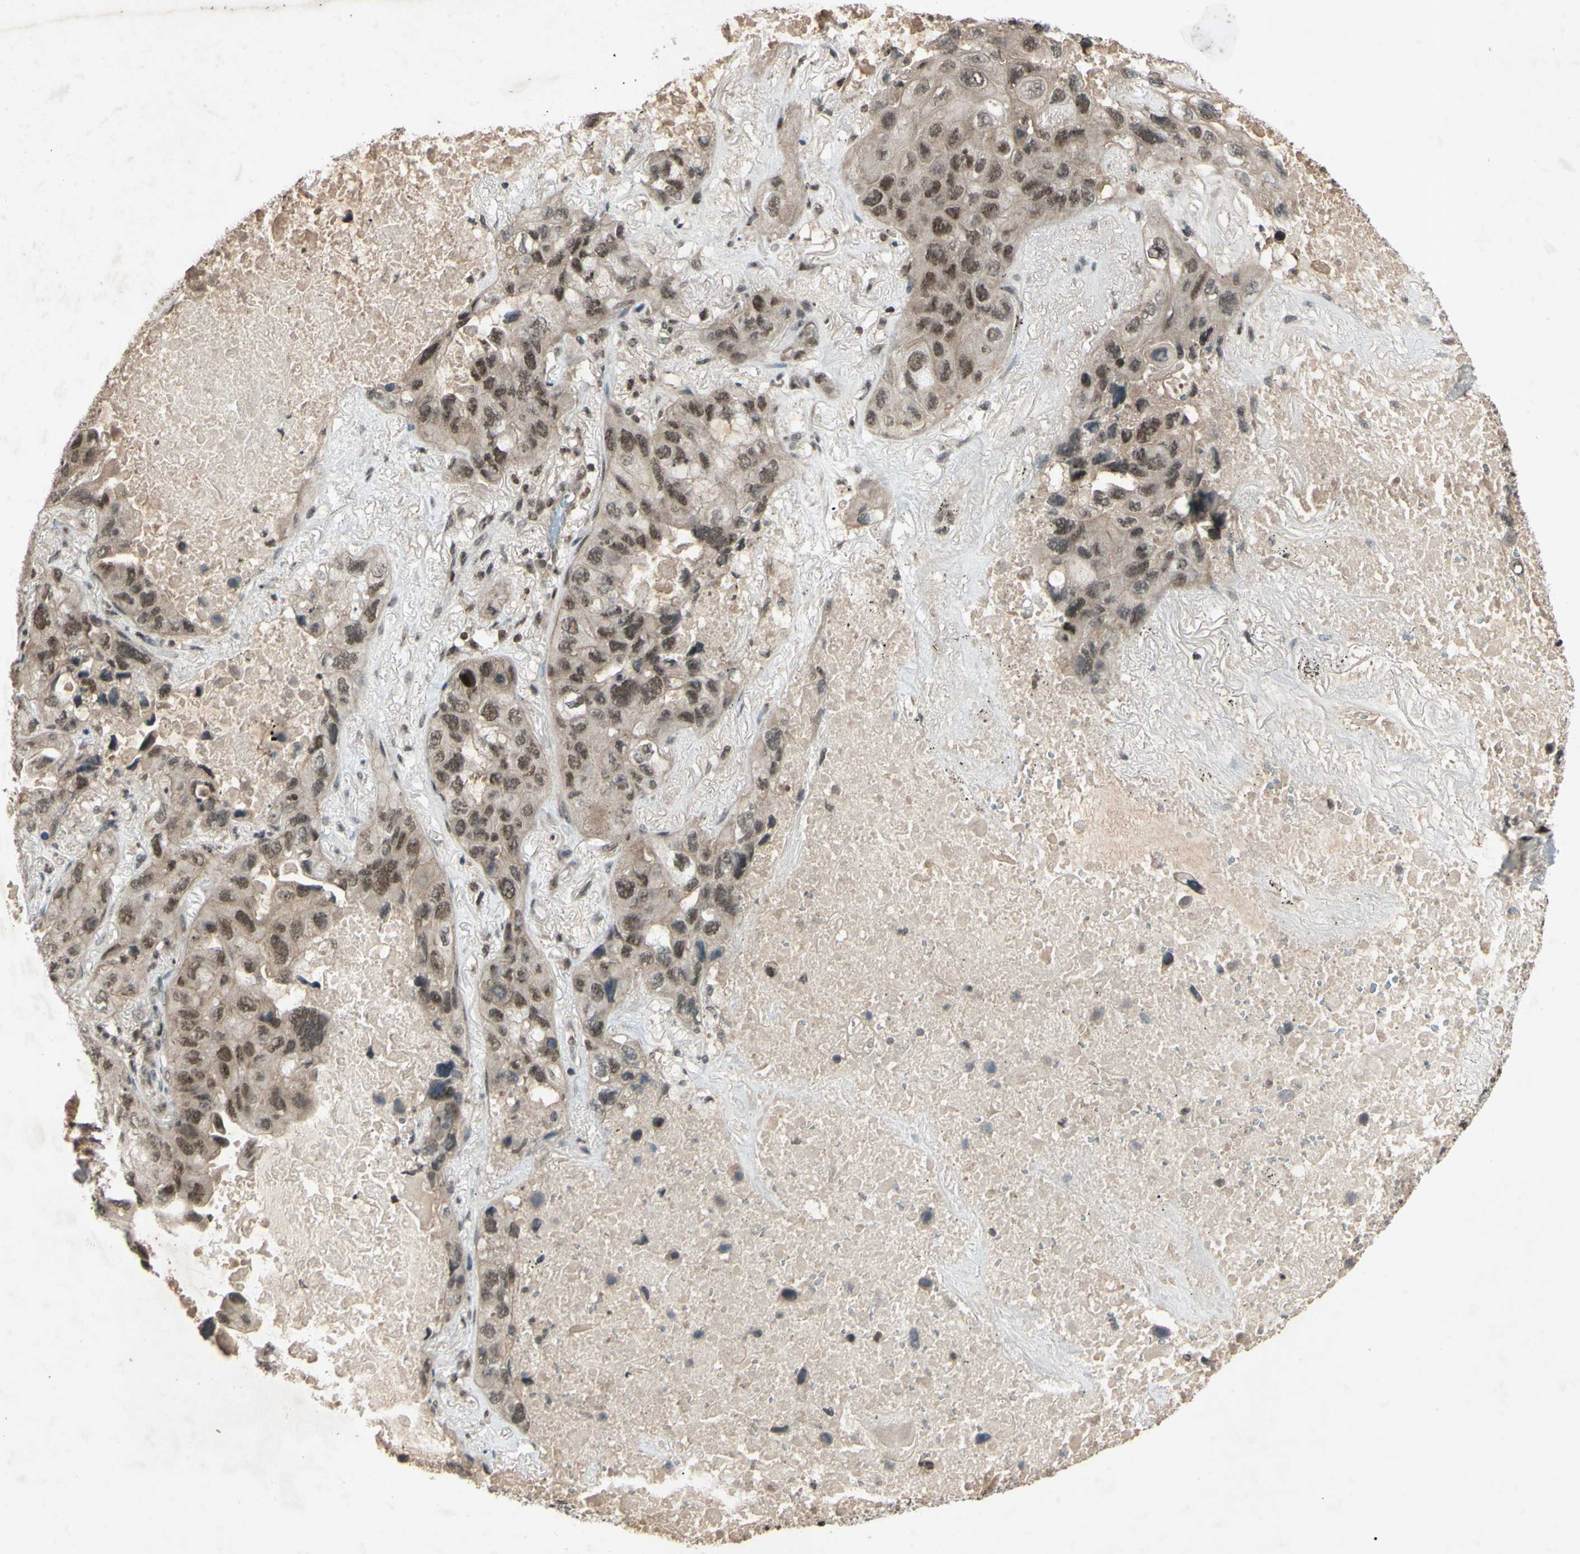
{"staining": {"intensity": "moderate", "quantity": ">75%", "location": "nuclear"}, "tissue": "lung cancer", "cell_type": "Tumor cells", "image_type": "cancer", "snomed": [{"axis": "morphology", "description": "Squamous cell carcinoma, NOS"}, {"axis": "topography", "description": "Lung"}], "caption": "High-magnification brightfield microscopy of lung squamous cell carcinoma stained with DAB (3,3'-diaminobenzidine) (brown) and counterstained with hematoxylin (blue). tumor cells exhibit moderate nuclear positivity is seen in approximately>75% of cells.", "gene": "SNW1", "patient": {"sex": "female", "age": 73}}